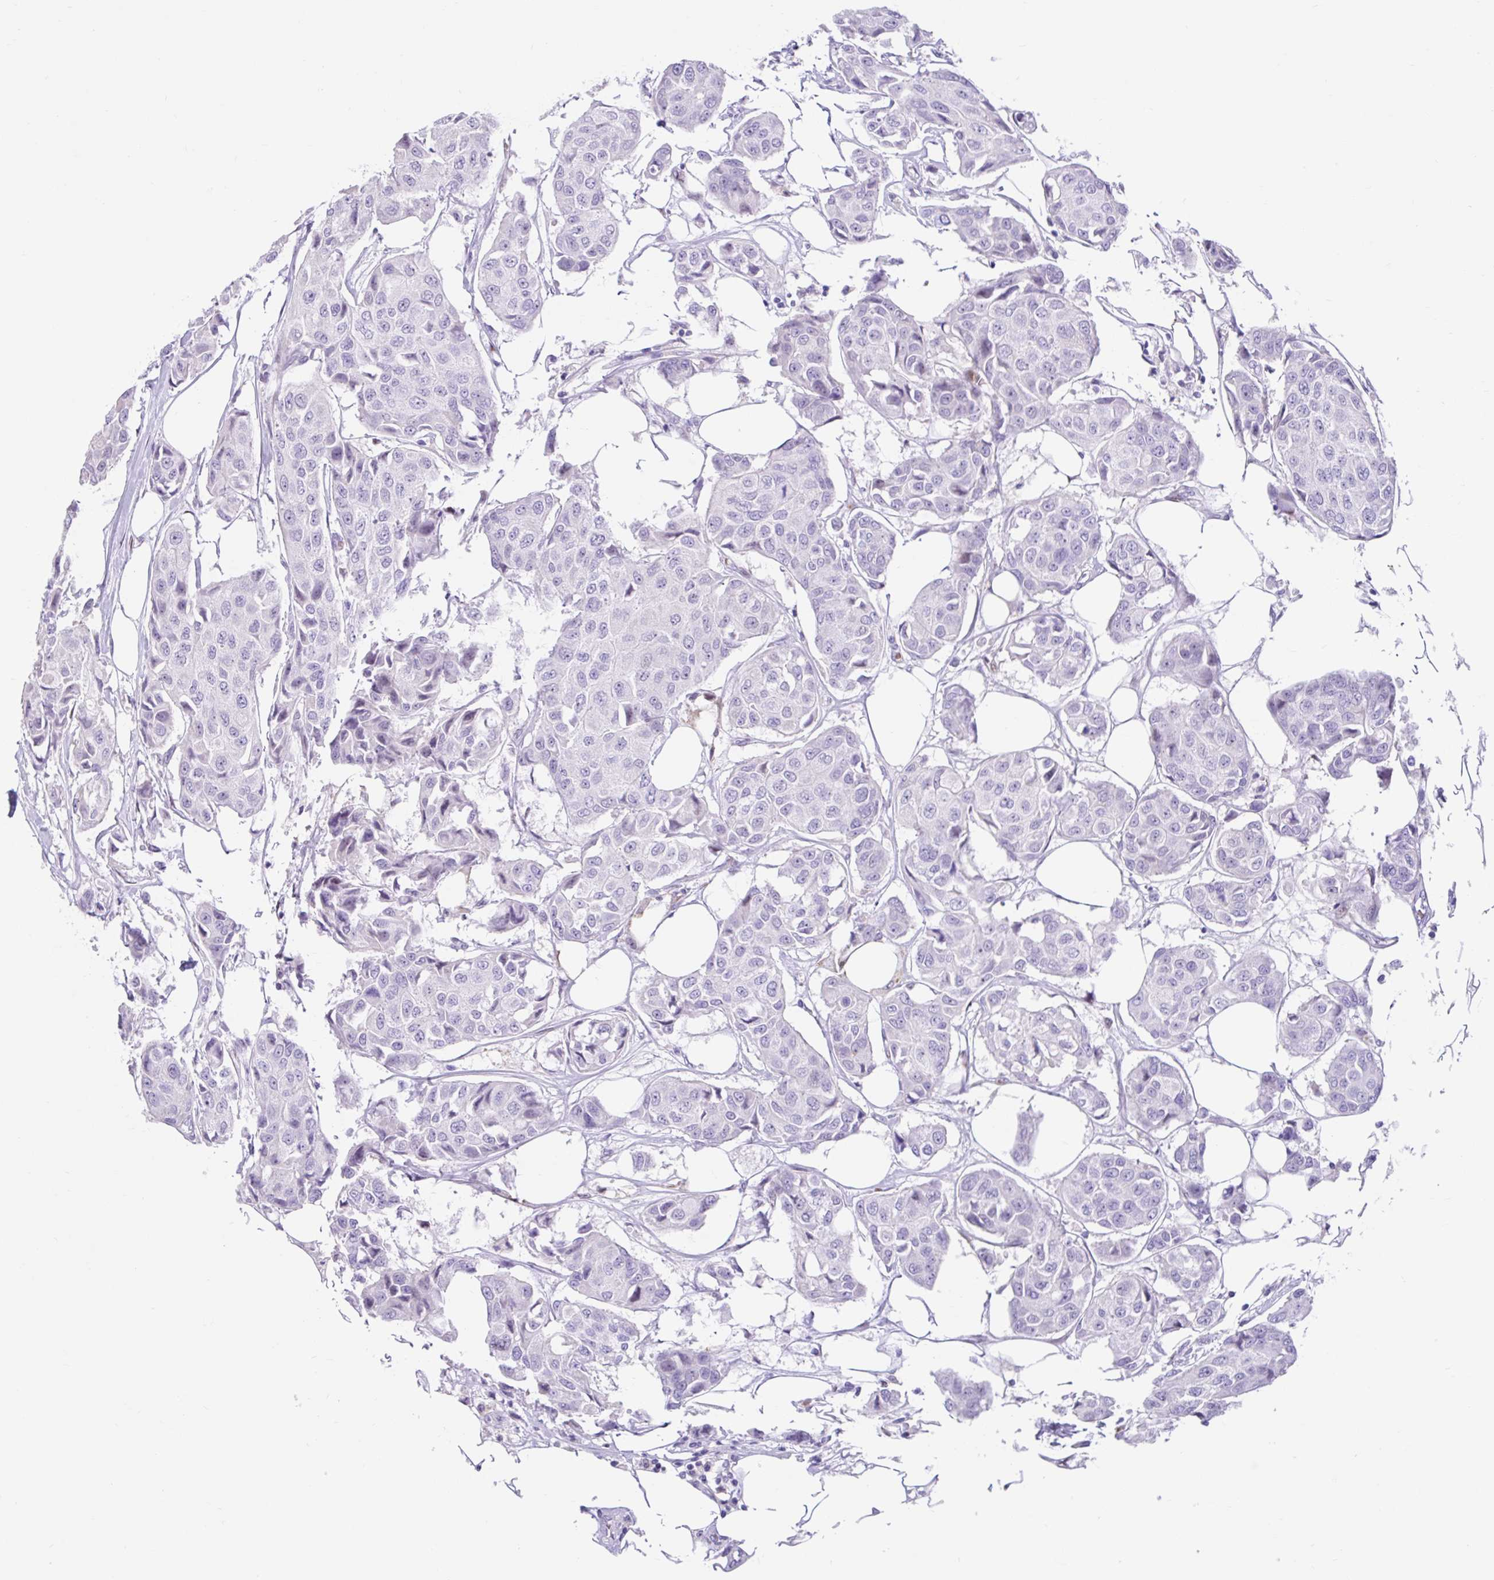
{"staining": {"intensity": "negative", "quantity": "none", "location": "none"}, "tissue": "breast cancer", "cell_type": "Tumor cells", "image_type": "cancer", "snomed": [{"axis": "morphology", "description": "Duct carcinoma"}, {"axis": "topography", "description": "Breast"}, {"axis": "topography", "description": "Lymph node"}], "caption": "High magnification brightfield microscopy of breast cancer (invasive ductal carcinoma) stained with DAB (brown) and counterstained with hematoxylin (blue): tumor cells show no significant expression.", "gene": "NHLH2", "patient": {"sex": "female", "age": 80}}